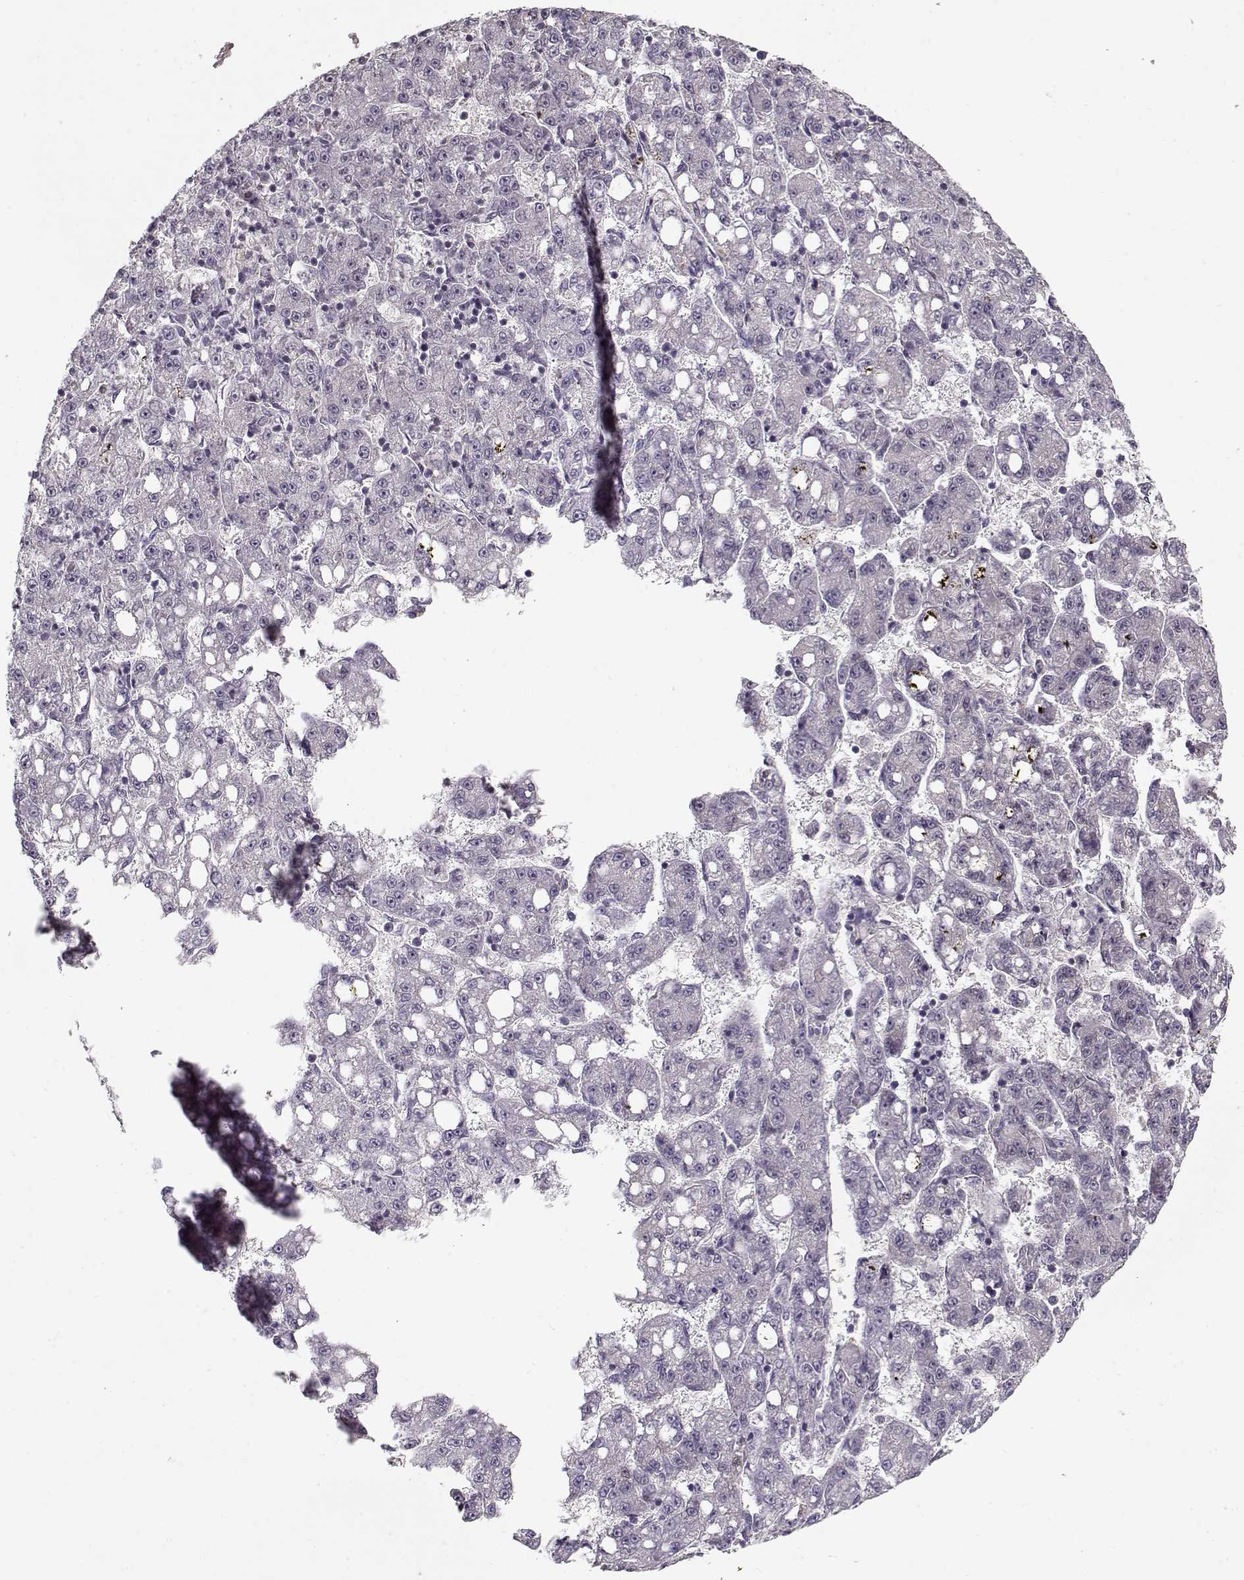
{"staining": {"intensity": "negative", "quantity": "none", "location": "none"}, "tissue": "liver cancer", "cell_type": "Tumor cells", "image_type": "cancer", "snomed": [{"axis": "morphology", "description": "Carcinoma, Hepatocellular, NOS"}, {"axis": "topography", "description": "Liver"}], "caption": "A high-resolution histopathology image shows IHC staining of liver cancer (hepatocellular carcinoma), which shows no significant positivity in tumor cells.", "gene": "LUM", "patient": {"sex": "female", "age": 65}}